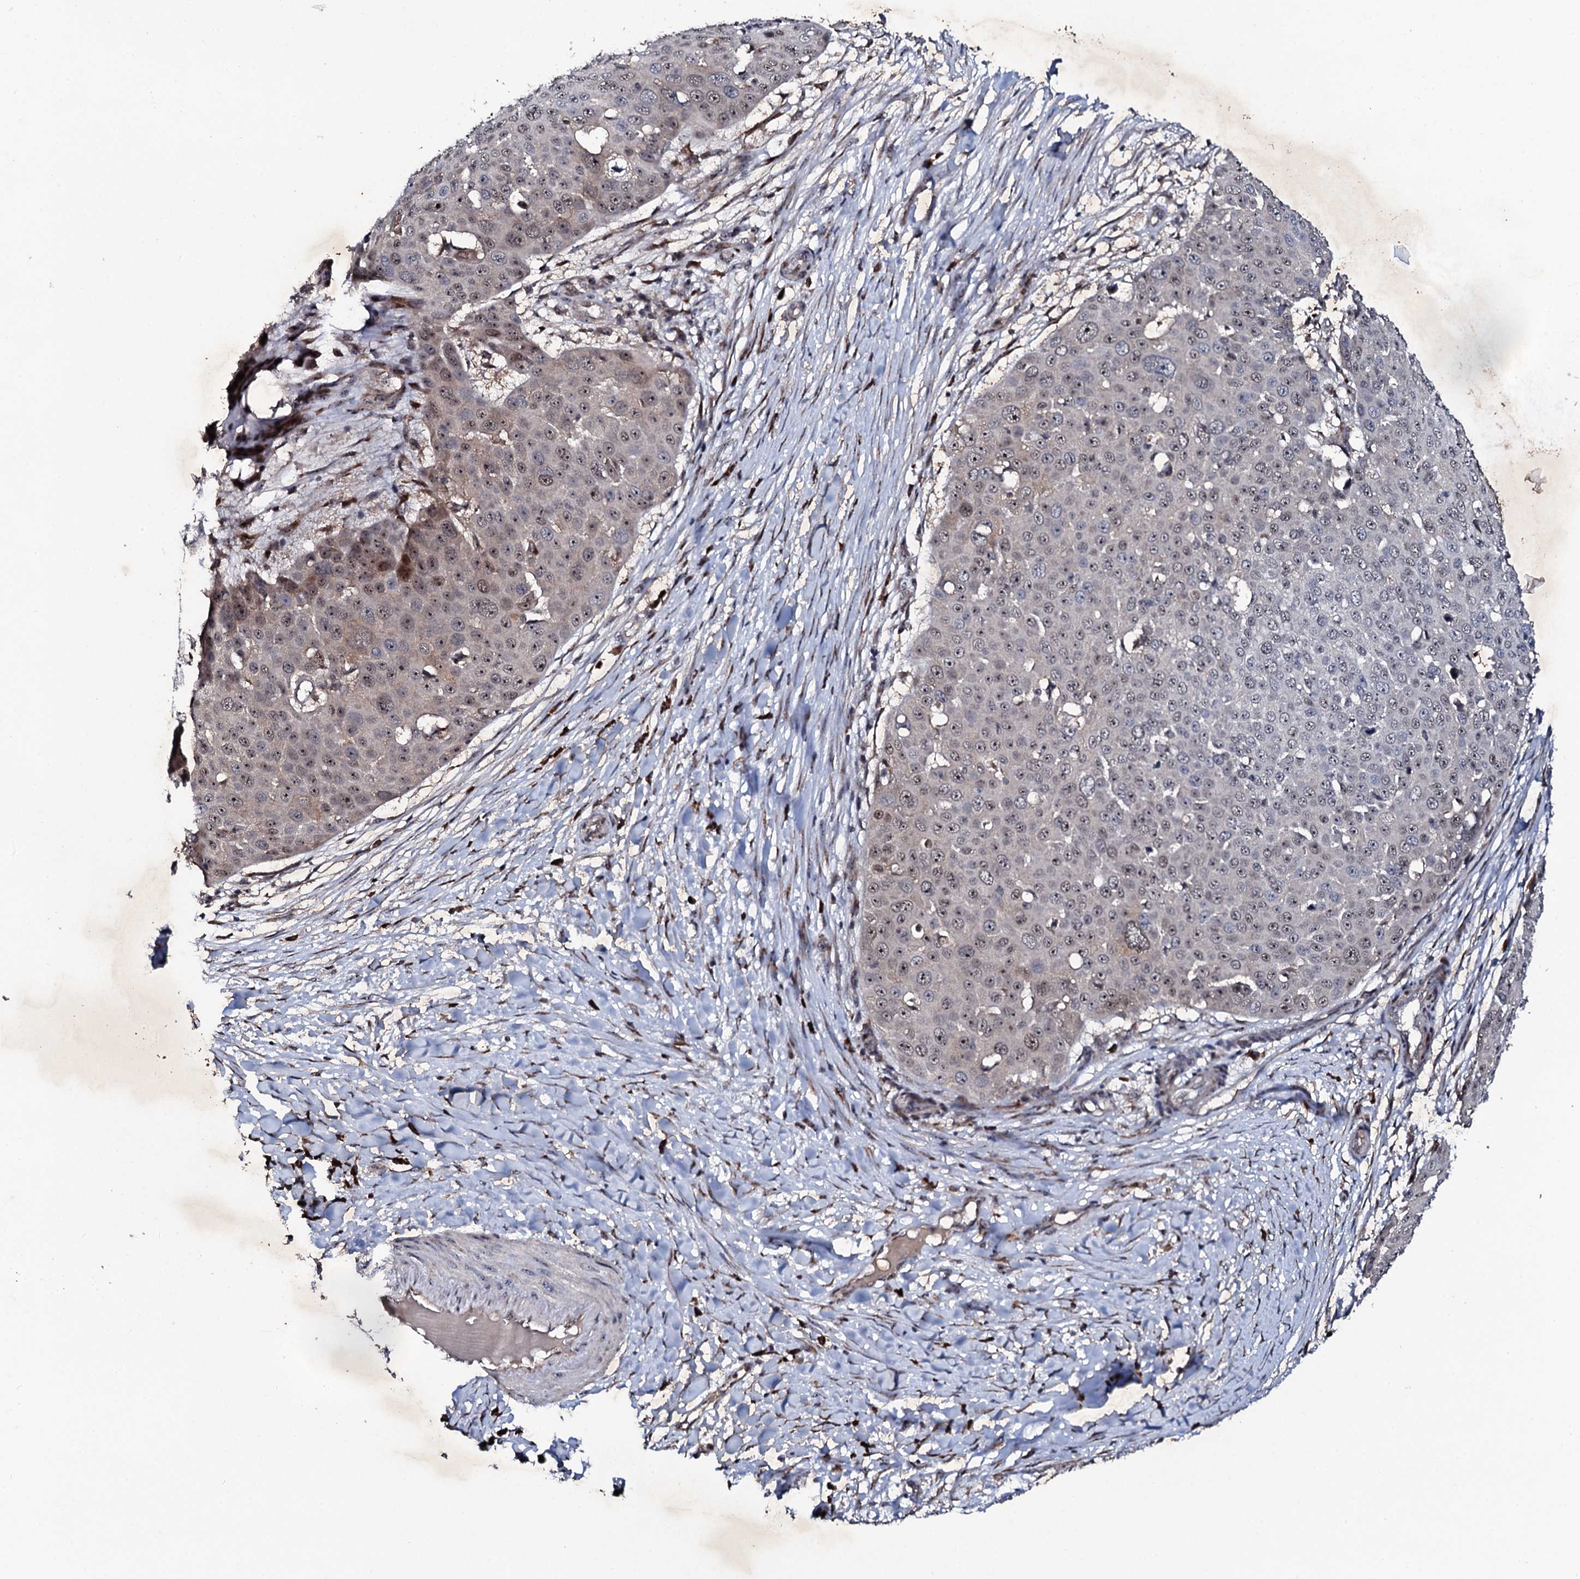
{"staining": {"intensity": "moderate", "quantity": "<25%", "location": "nuclear"}, "tissue": "skin cancer", "cell_type": "Tumor cells", "image_type": "cancer", "snomed": [{"axis": "morphology", "description": "Squamous cell carcinoma, NOS"}, {"axis": "topography", "description": "Skin"}], "caption": "The histopathology image exhibits immunohistochemical staining of skin squamous cell carcinoma. There is moderate nuclear positivity is identified in about <25% of tumor cells. (Brightfield microscopy of DAB IHC at high magnification).", "gene": "FAM111A", "patient": {"sex": "male", "age": 71}}